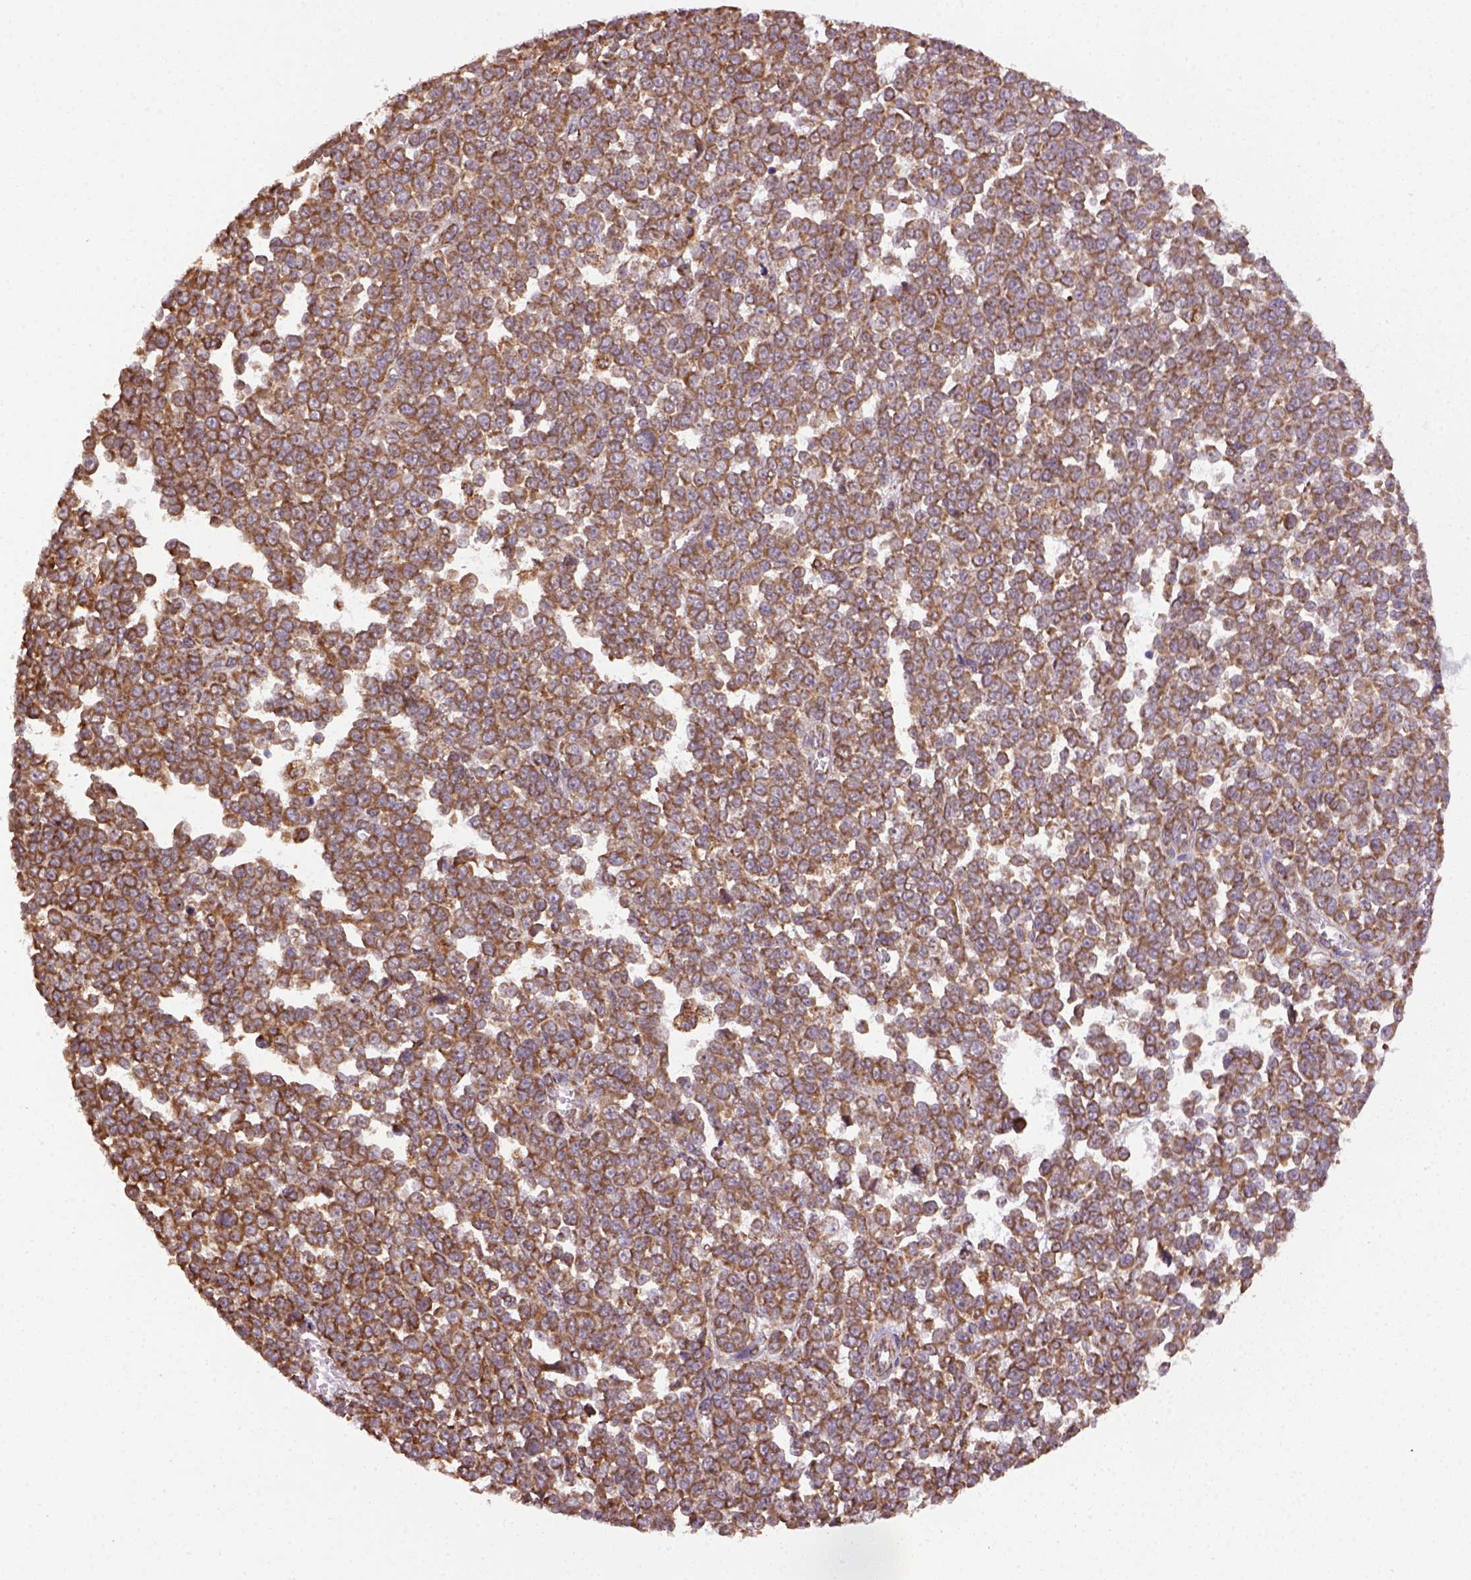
{"staining": {"intensity": "moderate", "quantity": ">75%", "location": "cytoplasmic/membranous"}, "tissue": "melanoma", "cell_type": "Tumor cells", "image_type": "cancer", "snomed": [{"axis": "morphology", "description": "Malignant melanoma, NOS"}, {"axis": "topography", "description": "Skin"}], "caption": "Malignant melanoma was stained to show a protein in brown. There is medium levels of moderate cytoplasmic/membranous expression in approximately >75% of tumor cells.", "gene": "MAPK8IP3", "patient": {"sex": "female", "age": 95}}